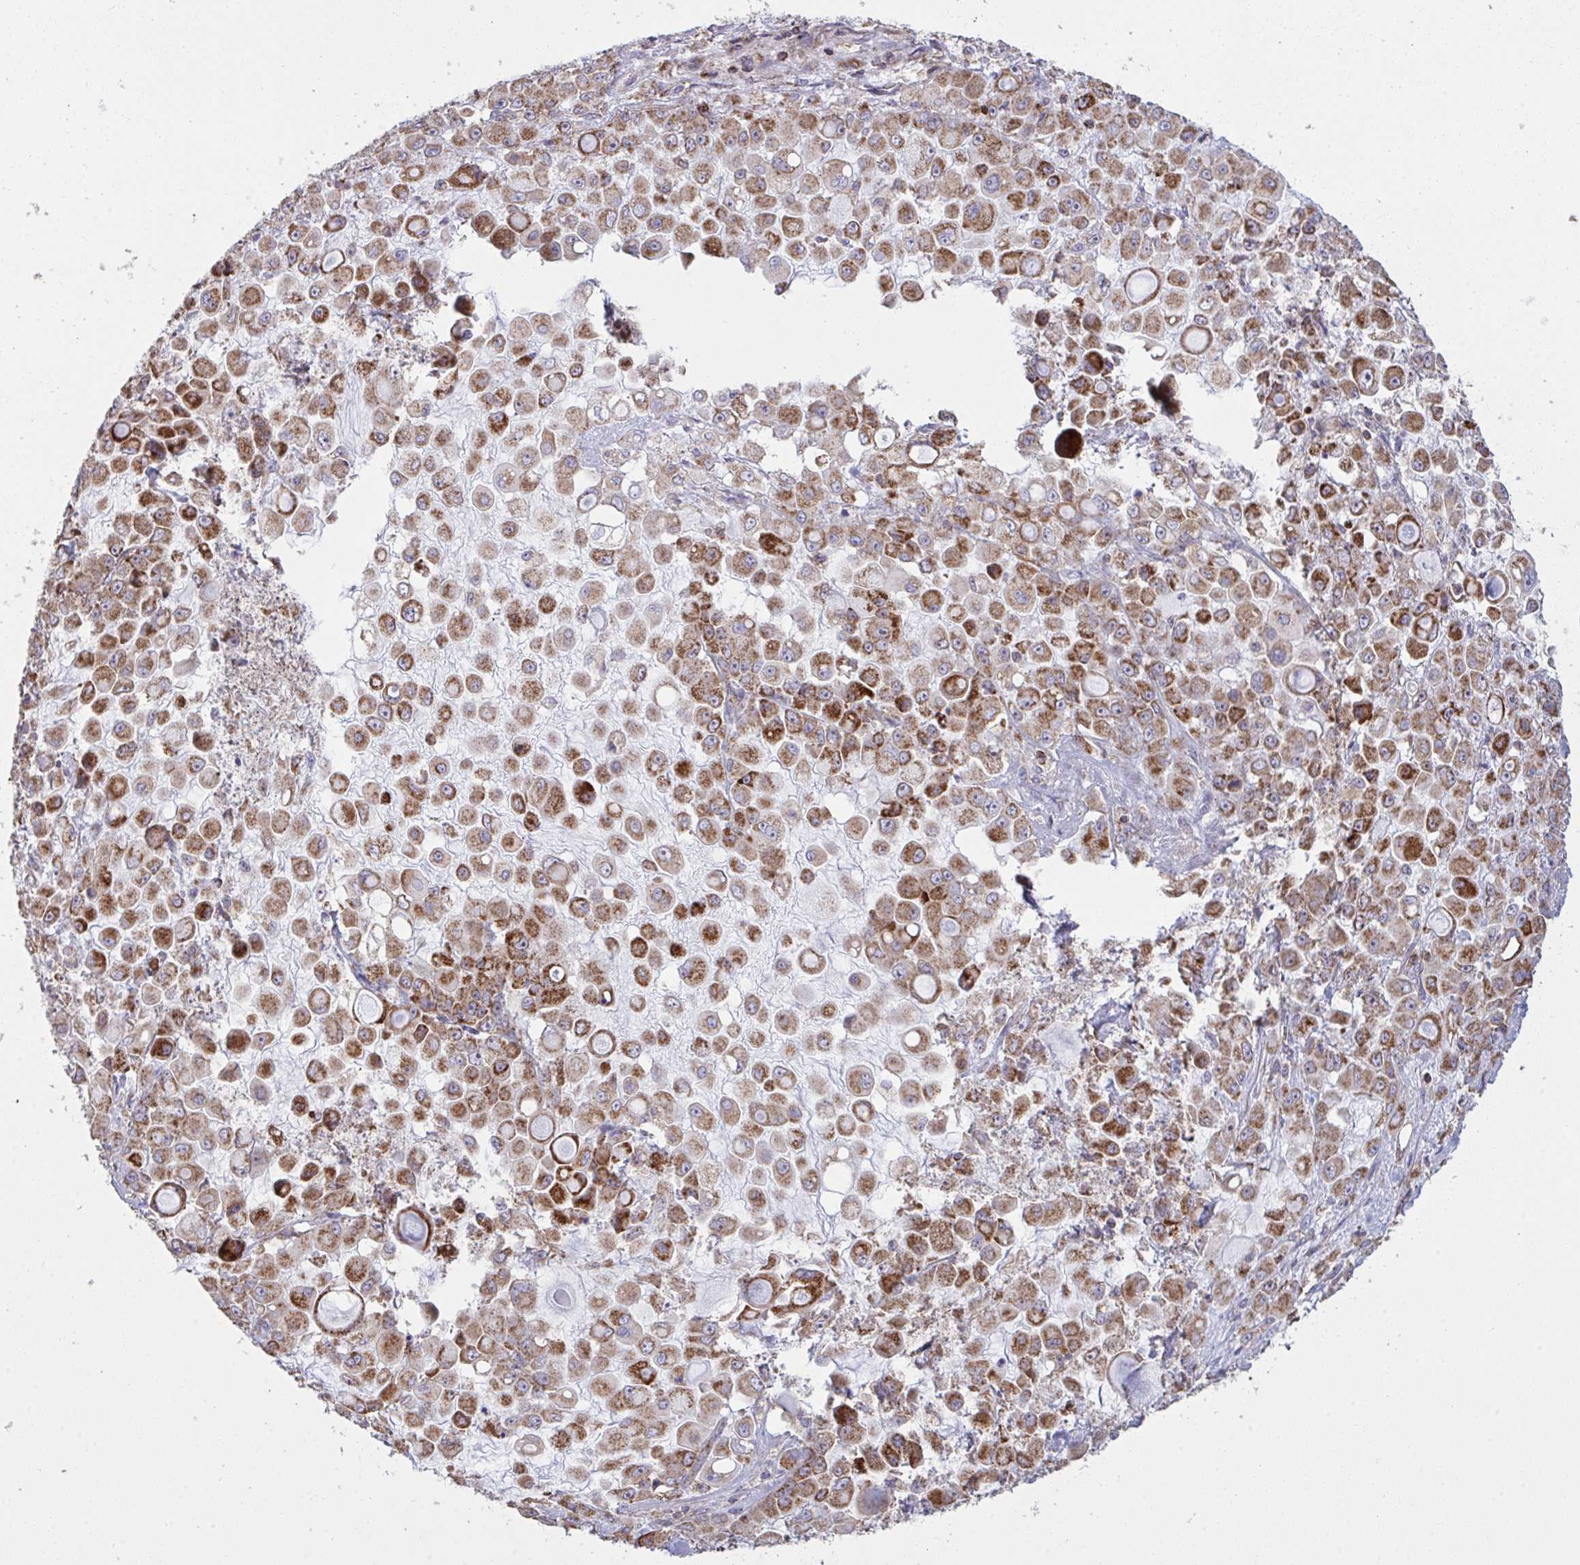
{"staining": {"intensity": "strong", "quantity": ">75%", "location": "cytoplasmic/membranous"}, "tissue": "stomach cancer", "cell_type": "Tumor cells", "image_type": "cancer", "snomed": [{"axis": "morphology", "description": "Adenocarcinoma, NOS"}, {"axis": "topography", "description": "Stomach"}], "caption": "Protein expression analysis of human stomach adenocarcinoma reveals strong cytoplasmic/membranous positivity in approximately >75% of tumor cells.", "gene": "MICOS10", "patient": {"sex": "female", "age": 76}}